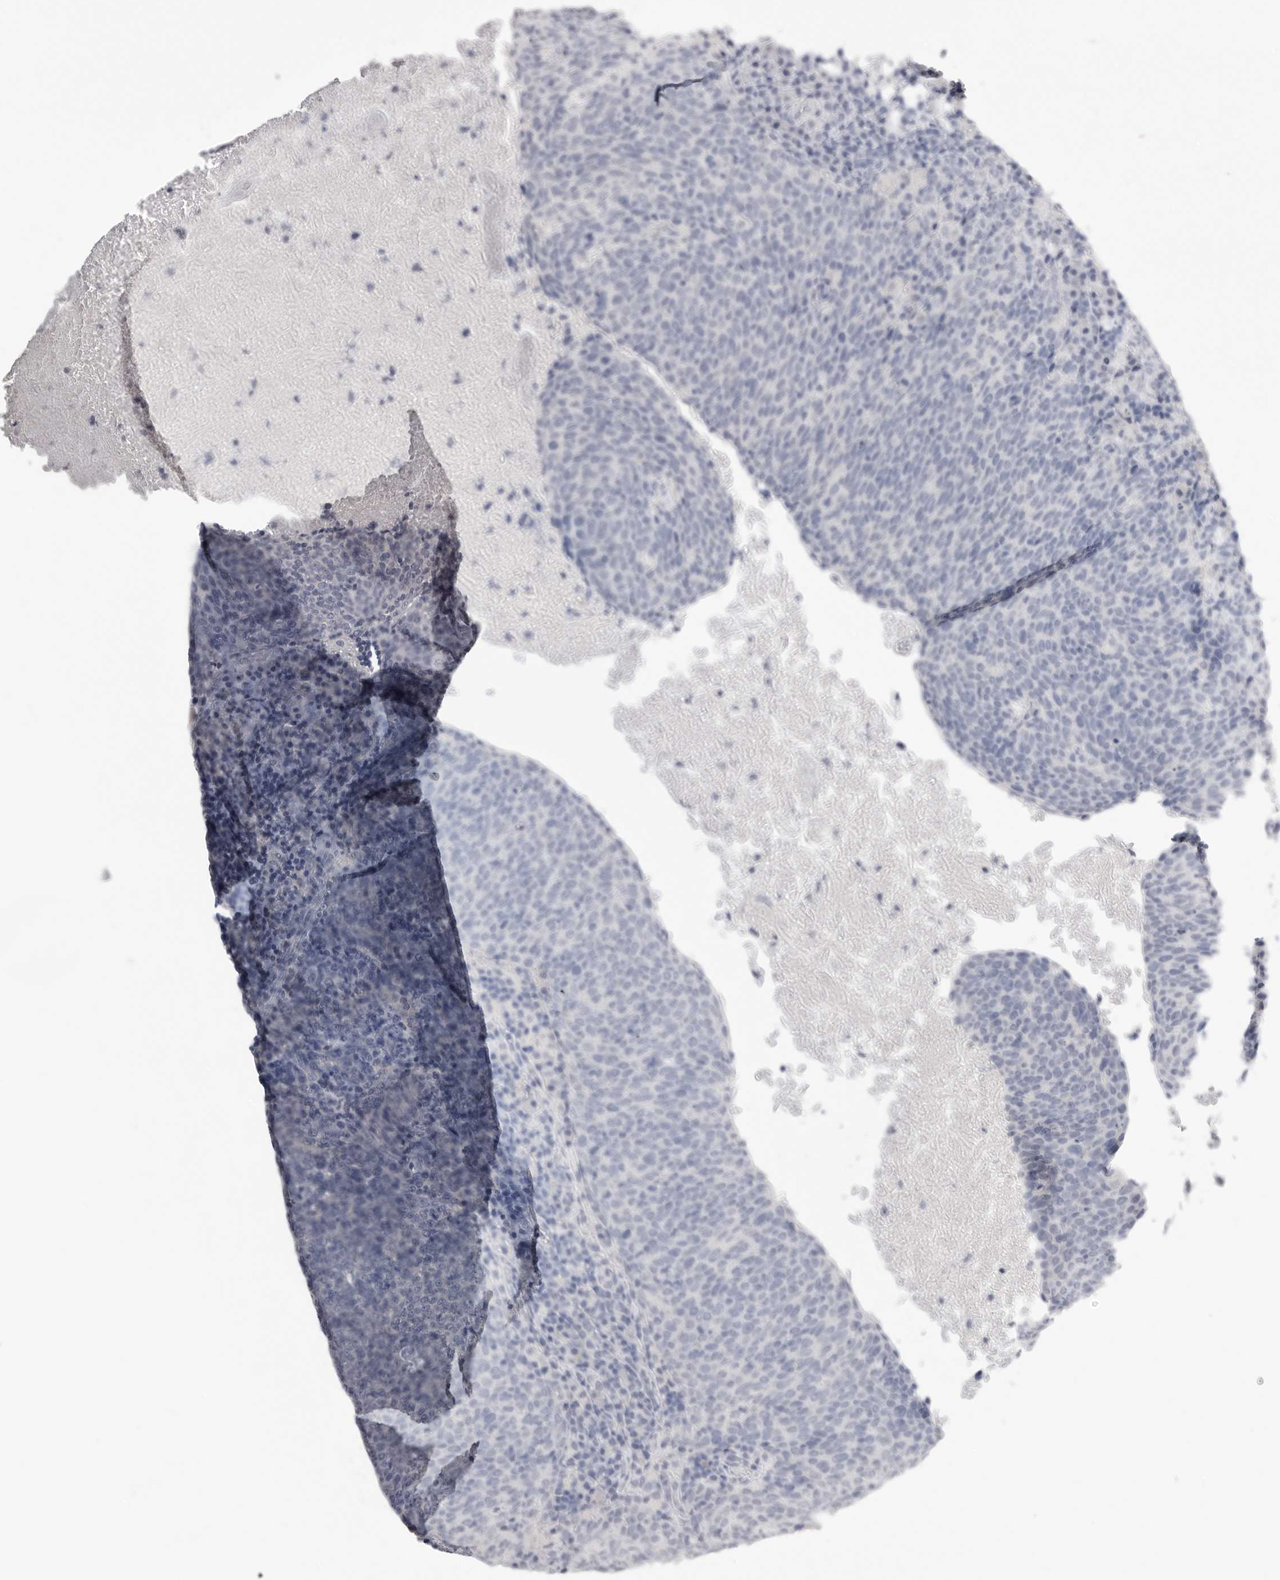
{"staining": {"intensity": "negative", "quantity": "none", "location": "none"}, "tissue": "head and neck cancer", "cell_type": "Tumor cells", "image_type": "cancer", "snomed": [{"axis": "morphology", "description": "Squamous cell carcinoma, NOS"}, {"axis": "morphology", "description": "Squamous cell carcinoma, metastatic, NOS"}, {"axis": "topography", "description": "Lymph node"}, {"axis": "topography", "description": "Head-Neck"}], "caption": "High power microscopy histopathology image of an immunohistochemistry photomicrograph of squamous cell carcinoma (head and neck), revealing no significant staining in tumor cells.", "gene": "CPB1", "patient": {"sex": "male", "age": 62}}